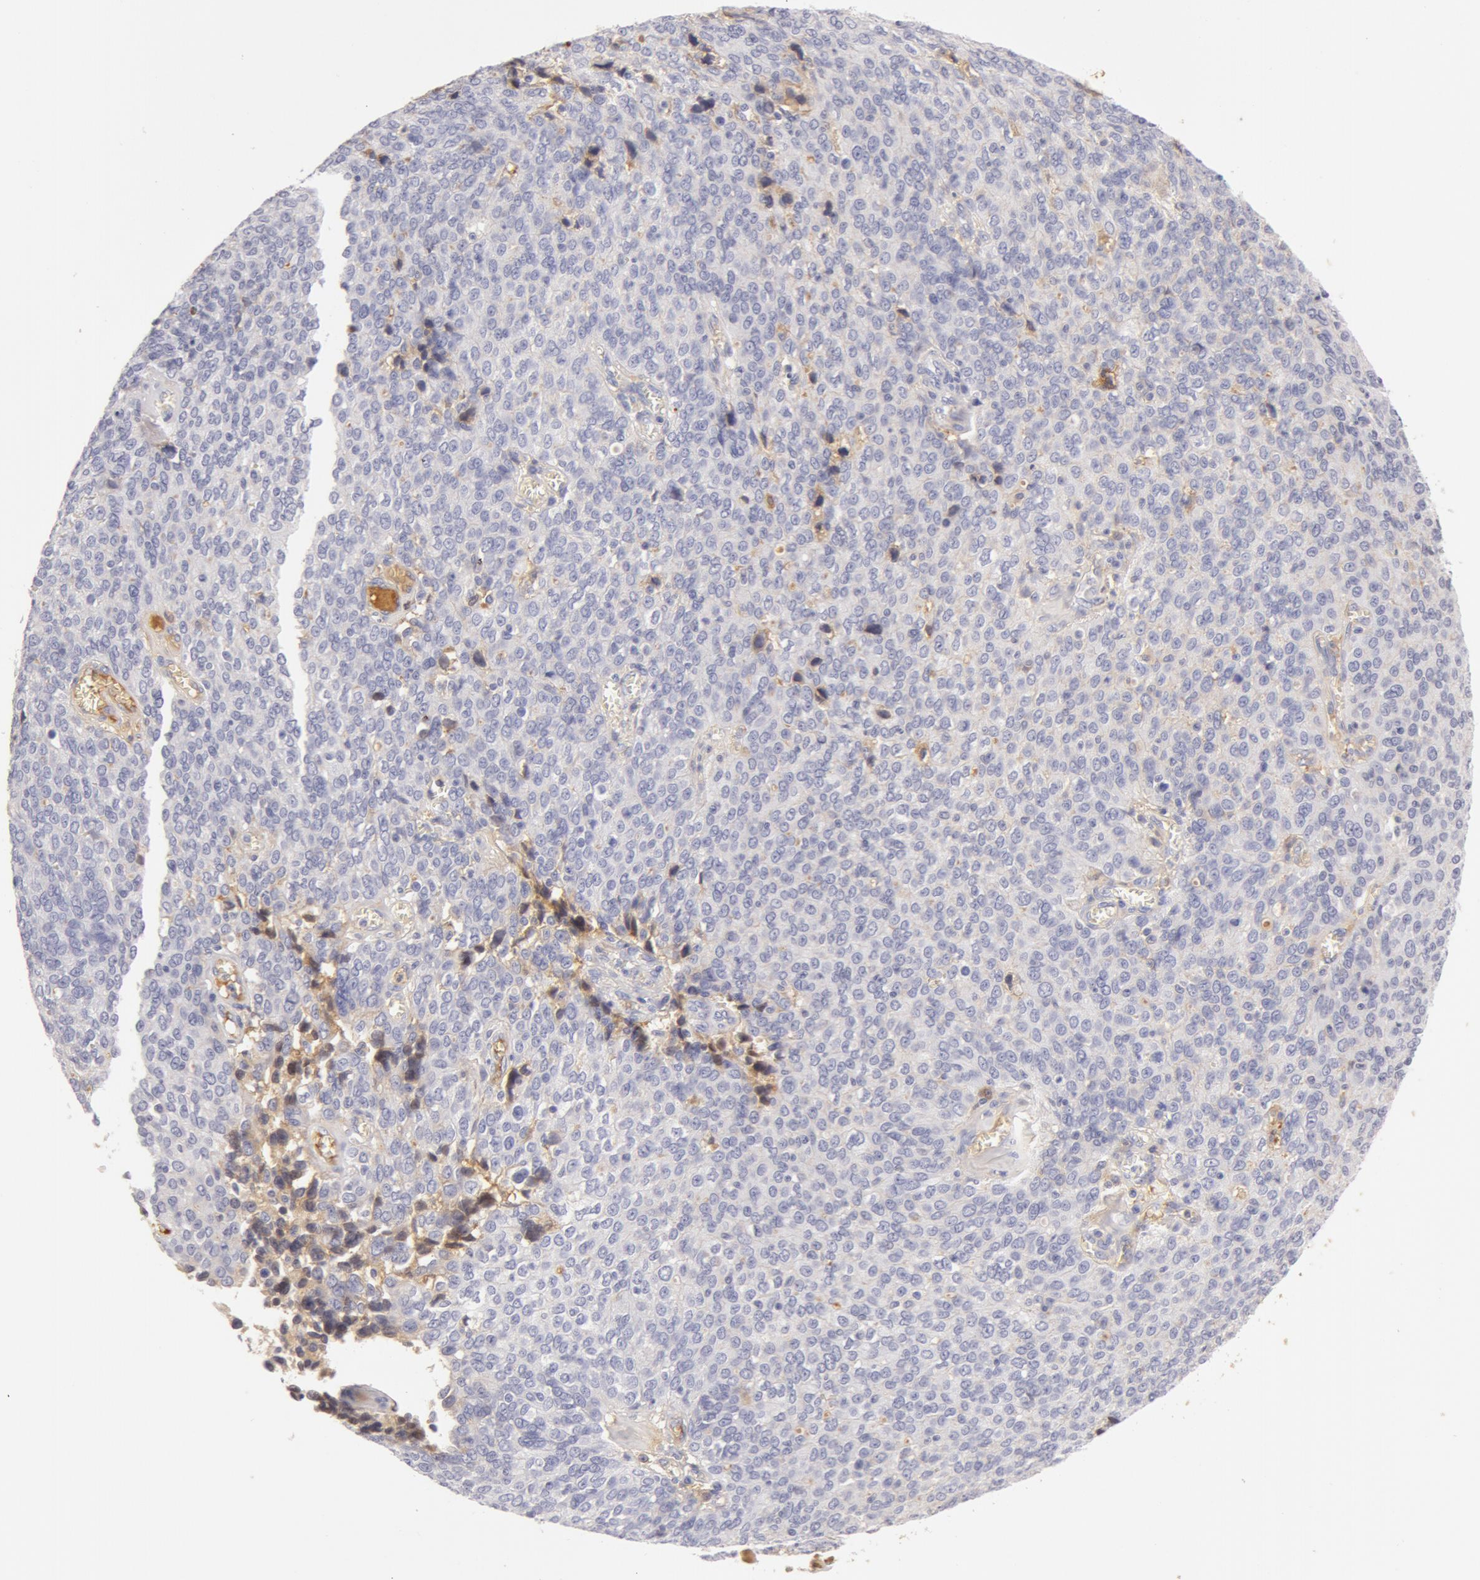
{"staining": {"intensity": "negative", "quantity": "none", "location": "none"}, "tissue": "ovarian cancer", "cell_type": "Tumor cells", "image_type": "cancer", "snomed": [{"axis": "morphology", "description": "Carcinoma, endometroid"}, {"axis": "topography", "description": "Ovary"}], "caption": "DAB (3,3'-diaminobenzidine) immunohistochemical staining of ovarian cancer displays no significant positivity in tumor cells. Nuclei are stained in blue.", "gene": "AHSG", "patient": {"sex": "female", "age": 75}}